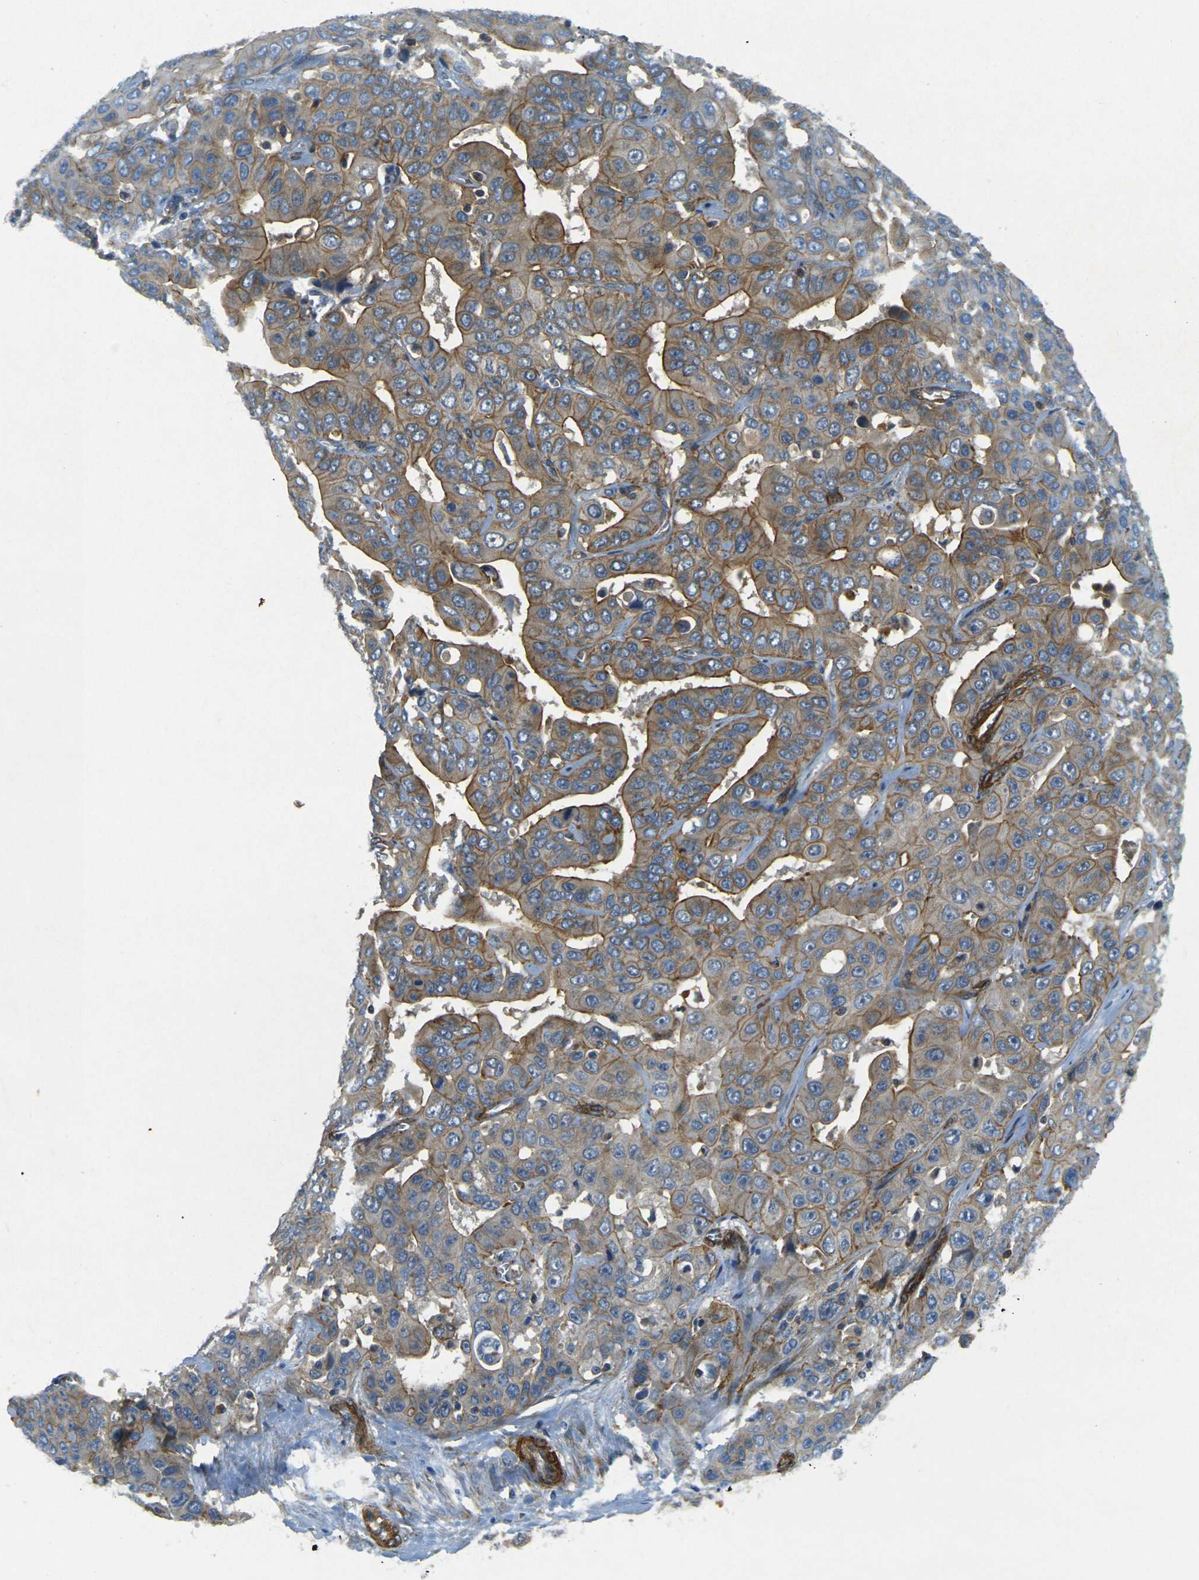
{"staining": {"intensity": "moderate", "quantity": "25%-75%", "location": "cytoplasmic/membranous"}, "tissue": "liver cancer", "cell_type": "Tumor cells", "image_type": "cancer", "snomed": [{"axis": "morphology", "description": "Cholangiocarcinoma"}, {"axis": "topography", "description": "Liver"}], "caption": "Human liver cancer stained with a brown dye reveals moderate cytoplasmic/membranous positive staining in about 25%-75% of tumor cells.", "gene": "EPHA7", "patient": {"sex": "female", "age": 52}}